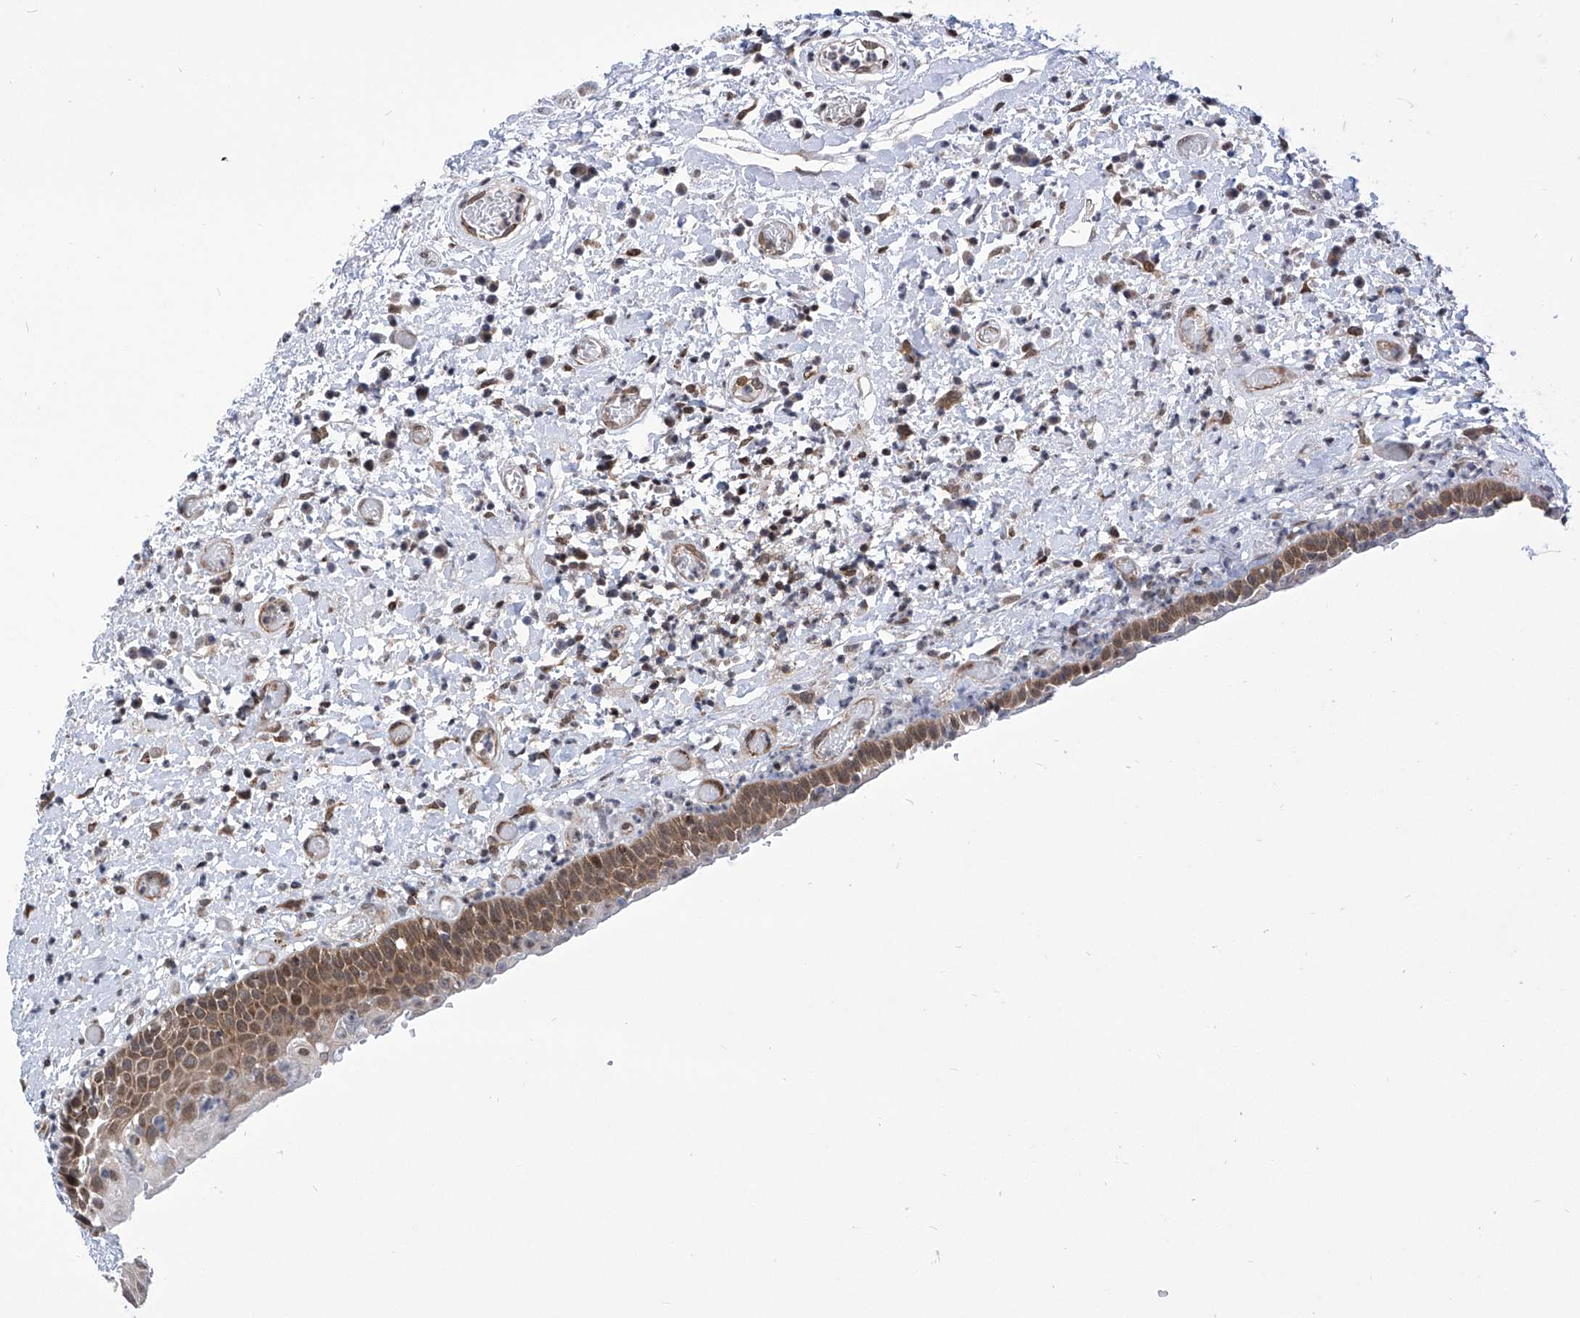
{"staining": {"intensity": "moderate", "quantity": ">75%", "location": "cytoplasmic/membranous,nuclear"}, "tissue": "oral mucosa", "cell_type": "Squamous epithelial cells", "image_type": "normal", "snomed": [{"axis": "morphology", "description": "Normal tissue, NOS"}, {"axis": "topography", "description": "Oral tissue"}], "caption": "Immunohistochemistry staining of benign oral mucosa, which displays medium levels of moderate cytoplasmic/membranous,nuclear positivity in about >75% of squamous epithelial cells indicating moderate cytoplasmic/membranous,nuclear protein positivity. The staining was performed using DAB (3,3'-diaminobenzidine) (brown) for protein detection and nuclei were counterstained in hematoxylin (blue).", "gene": "CEP290", "patient": {"sex": "female", "age": 76}}